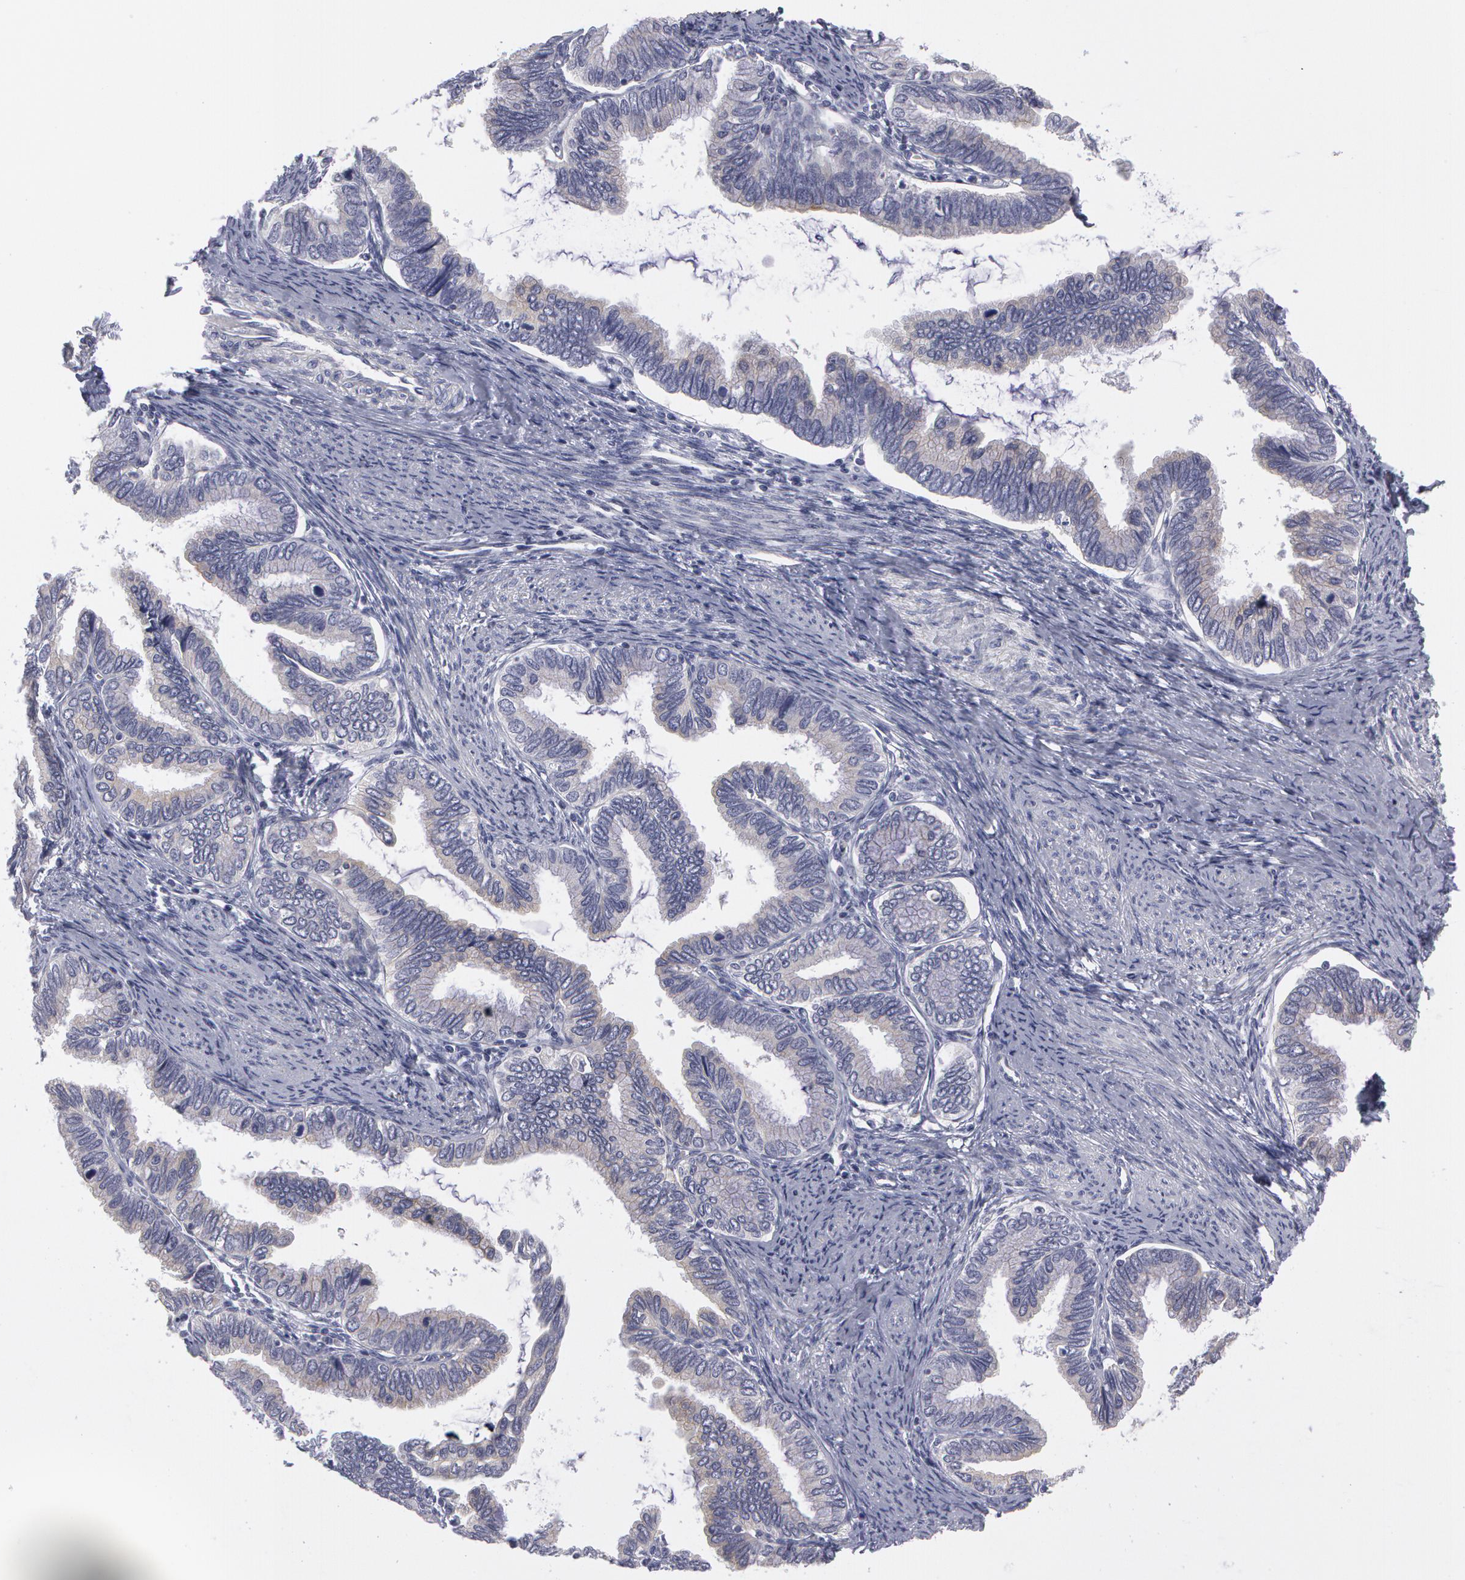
{"staining": {"intensity": "negative", "quantity": "none", "location": "none"}, "tissue": "cervical cancer", "cell_type": "Tumor cells", "image_type": "cancer", "snomed": [{"axis": "morphology", "description": "Adenocarcinoma, NOS"}, {"axis": "topography", "description": "Cervix"}], "caption": "This is an IHC photomicrograph of human adenocarcinoma (cervical). There is no staining in tumor cells.", "gene": "SMC1B", "patient": {"sex": "female", "age": 49}}